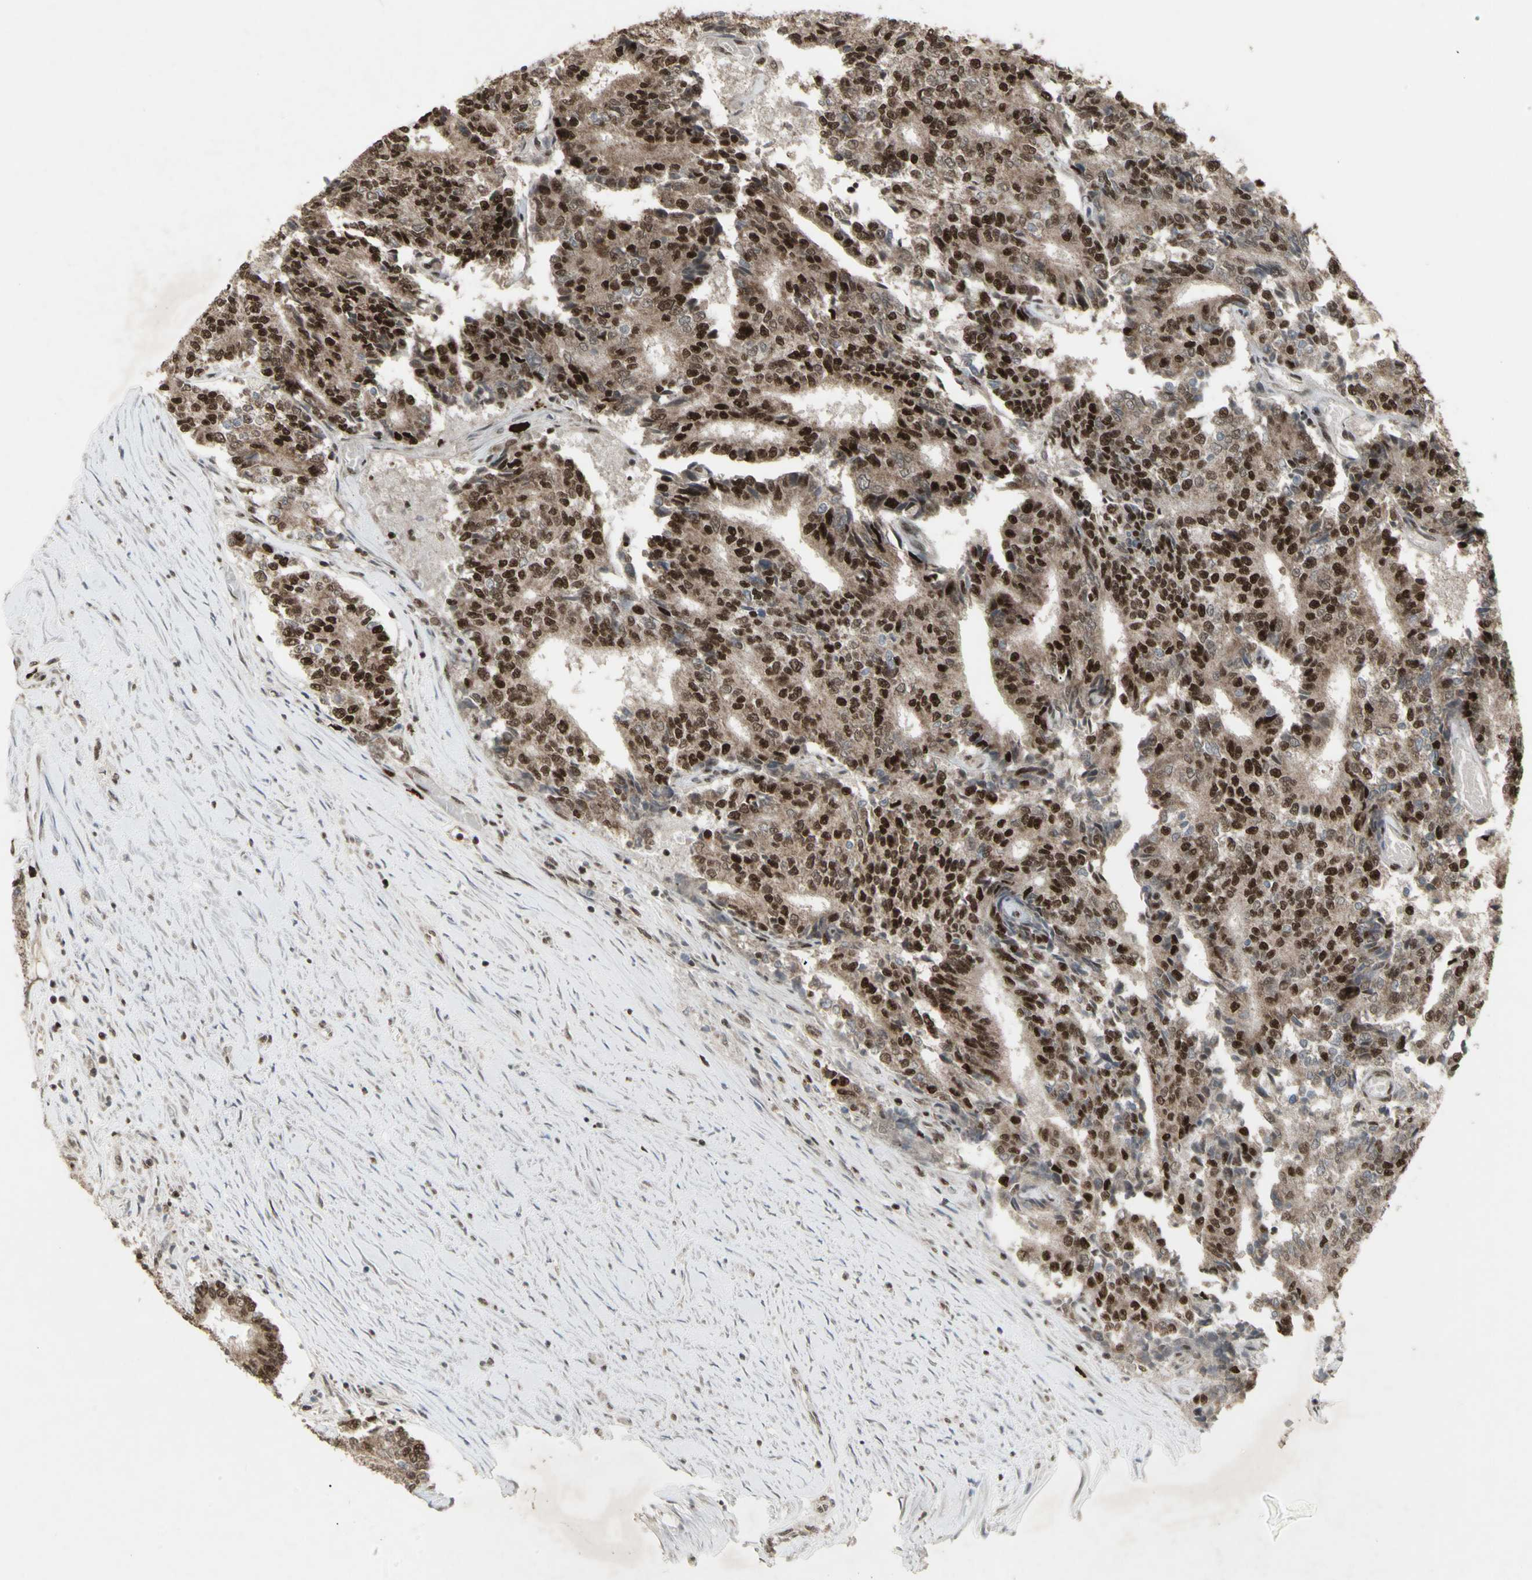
{"staining": {"intensity": "strong", "quantity": "25%-75%", "location": "nuclear"}, "tissue": "prostate cancer", "cell_type": "Tumor cells", "image_type": "cancer", "snomed": [{"axis": "morphology", "description": "Normal tissue, NOS"}, {"axis": "morphology", "description": "Adenocarcinoma, High grade"}, {"axis": "topography", "description": "Prostate"}, {"axis": "topography", "description": "Seminal veicle"}], "caption": "DAB immunohistochemical staining of human prostate cancer shows strong nuclear protein positivity in about 25%-75% of tumor cells.", "gene": "CCNT1", "patient": {"sex": "male", "age": 55}}